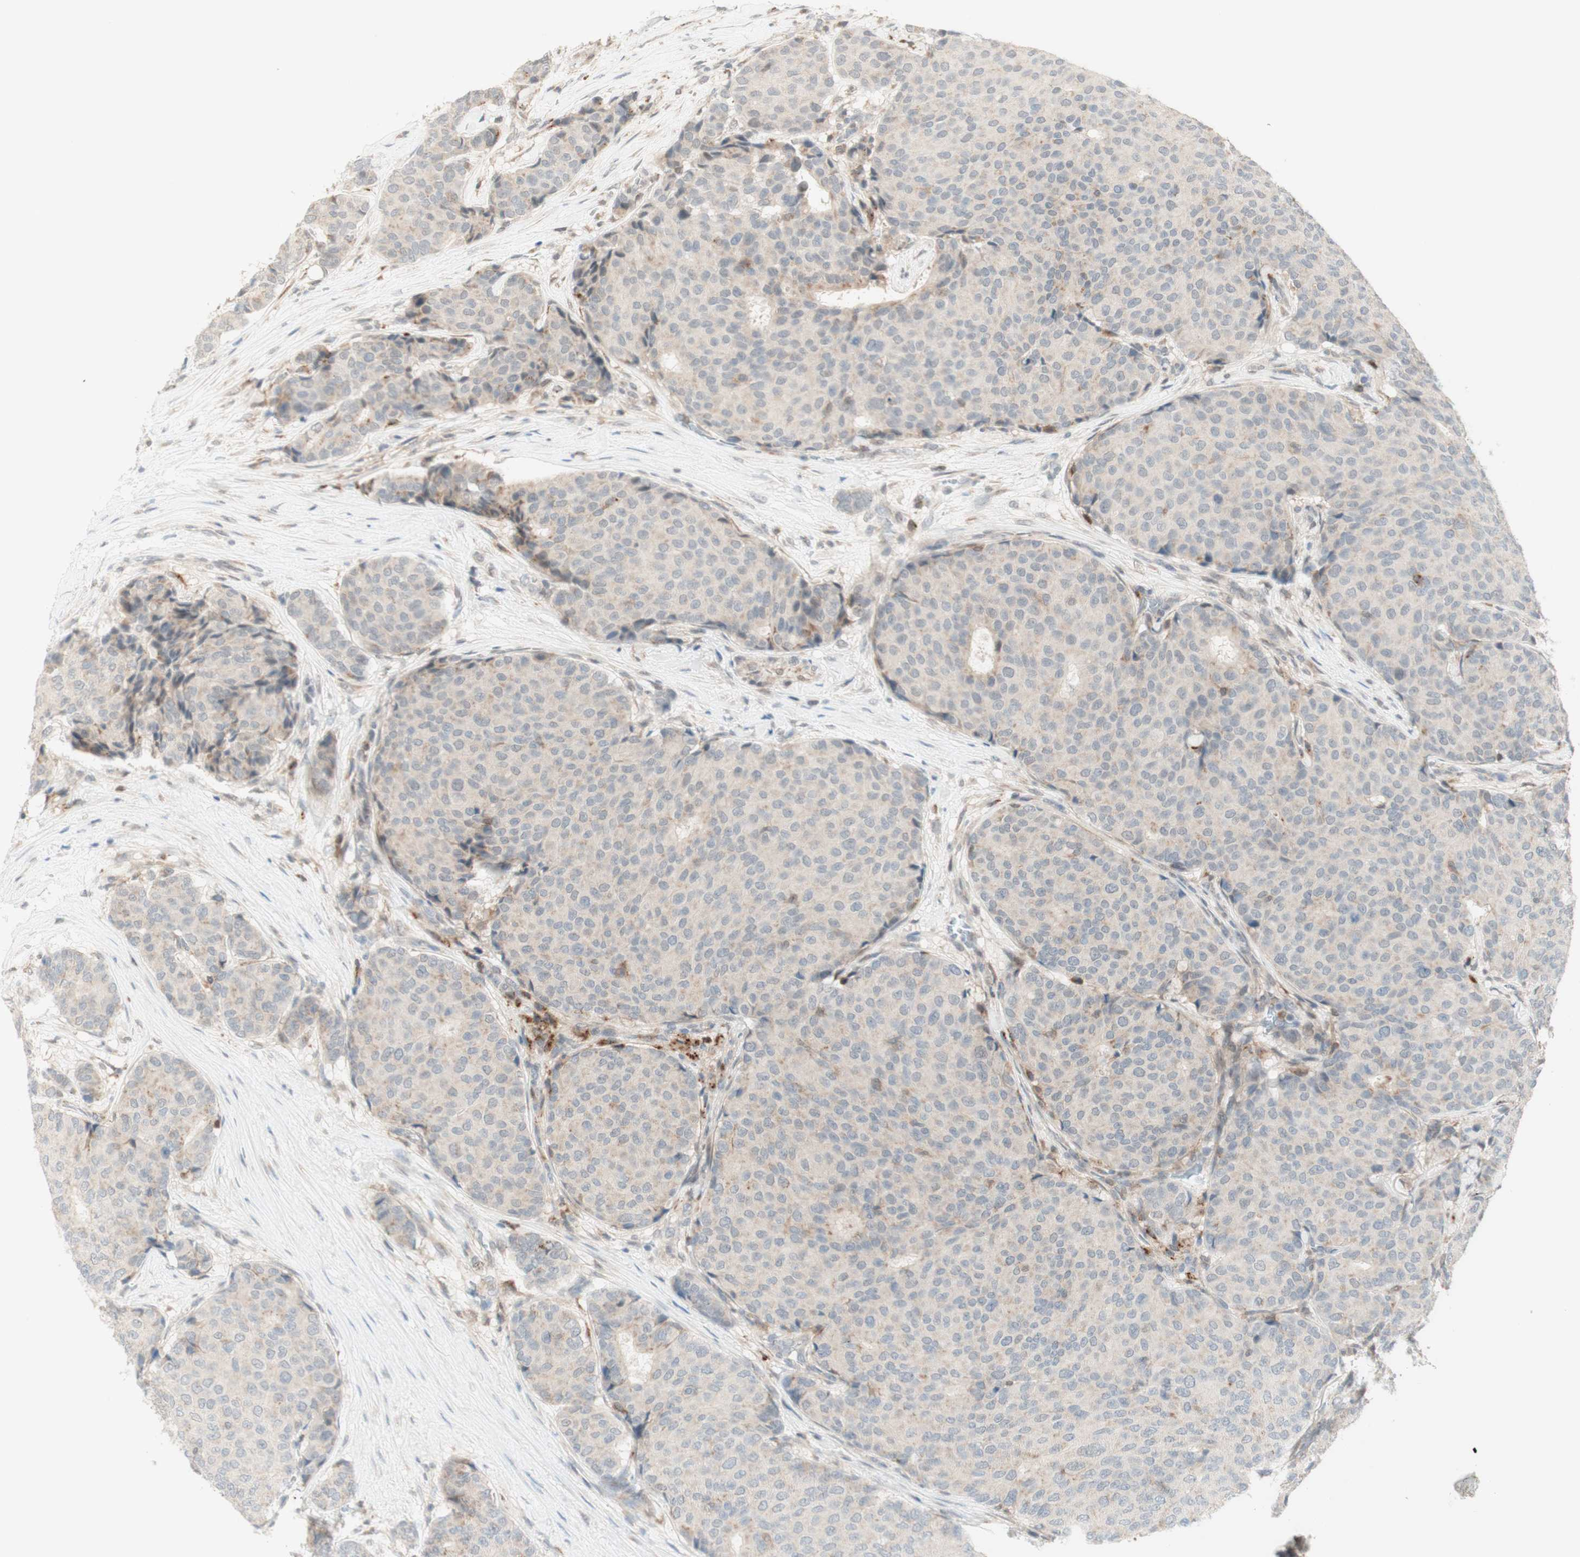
{"staining": {"intensity": "weak", "quantity": "<25%", "location": "cytoplasmic/membranous"}, "tissue": "breast cancer", "cell_type": "Tumor cells", "image_type": "cancer", "snomed": [{"axis": "morphology", "description": "Duct carcinoma"}, {"axis": "topography", "description": "Breast"}], "caption": "Tumor cells are negative for brown protein staining in infiltrating ductal carcinoma (breast). Nuclei are stained in blue.", "gene": "GAPT", "patient": {"sex": "female", "age": 75}}